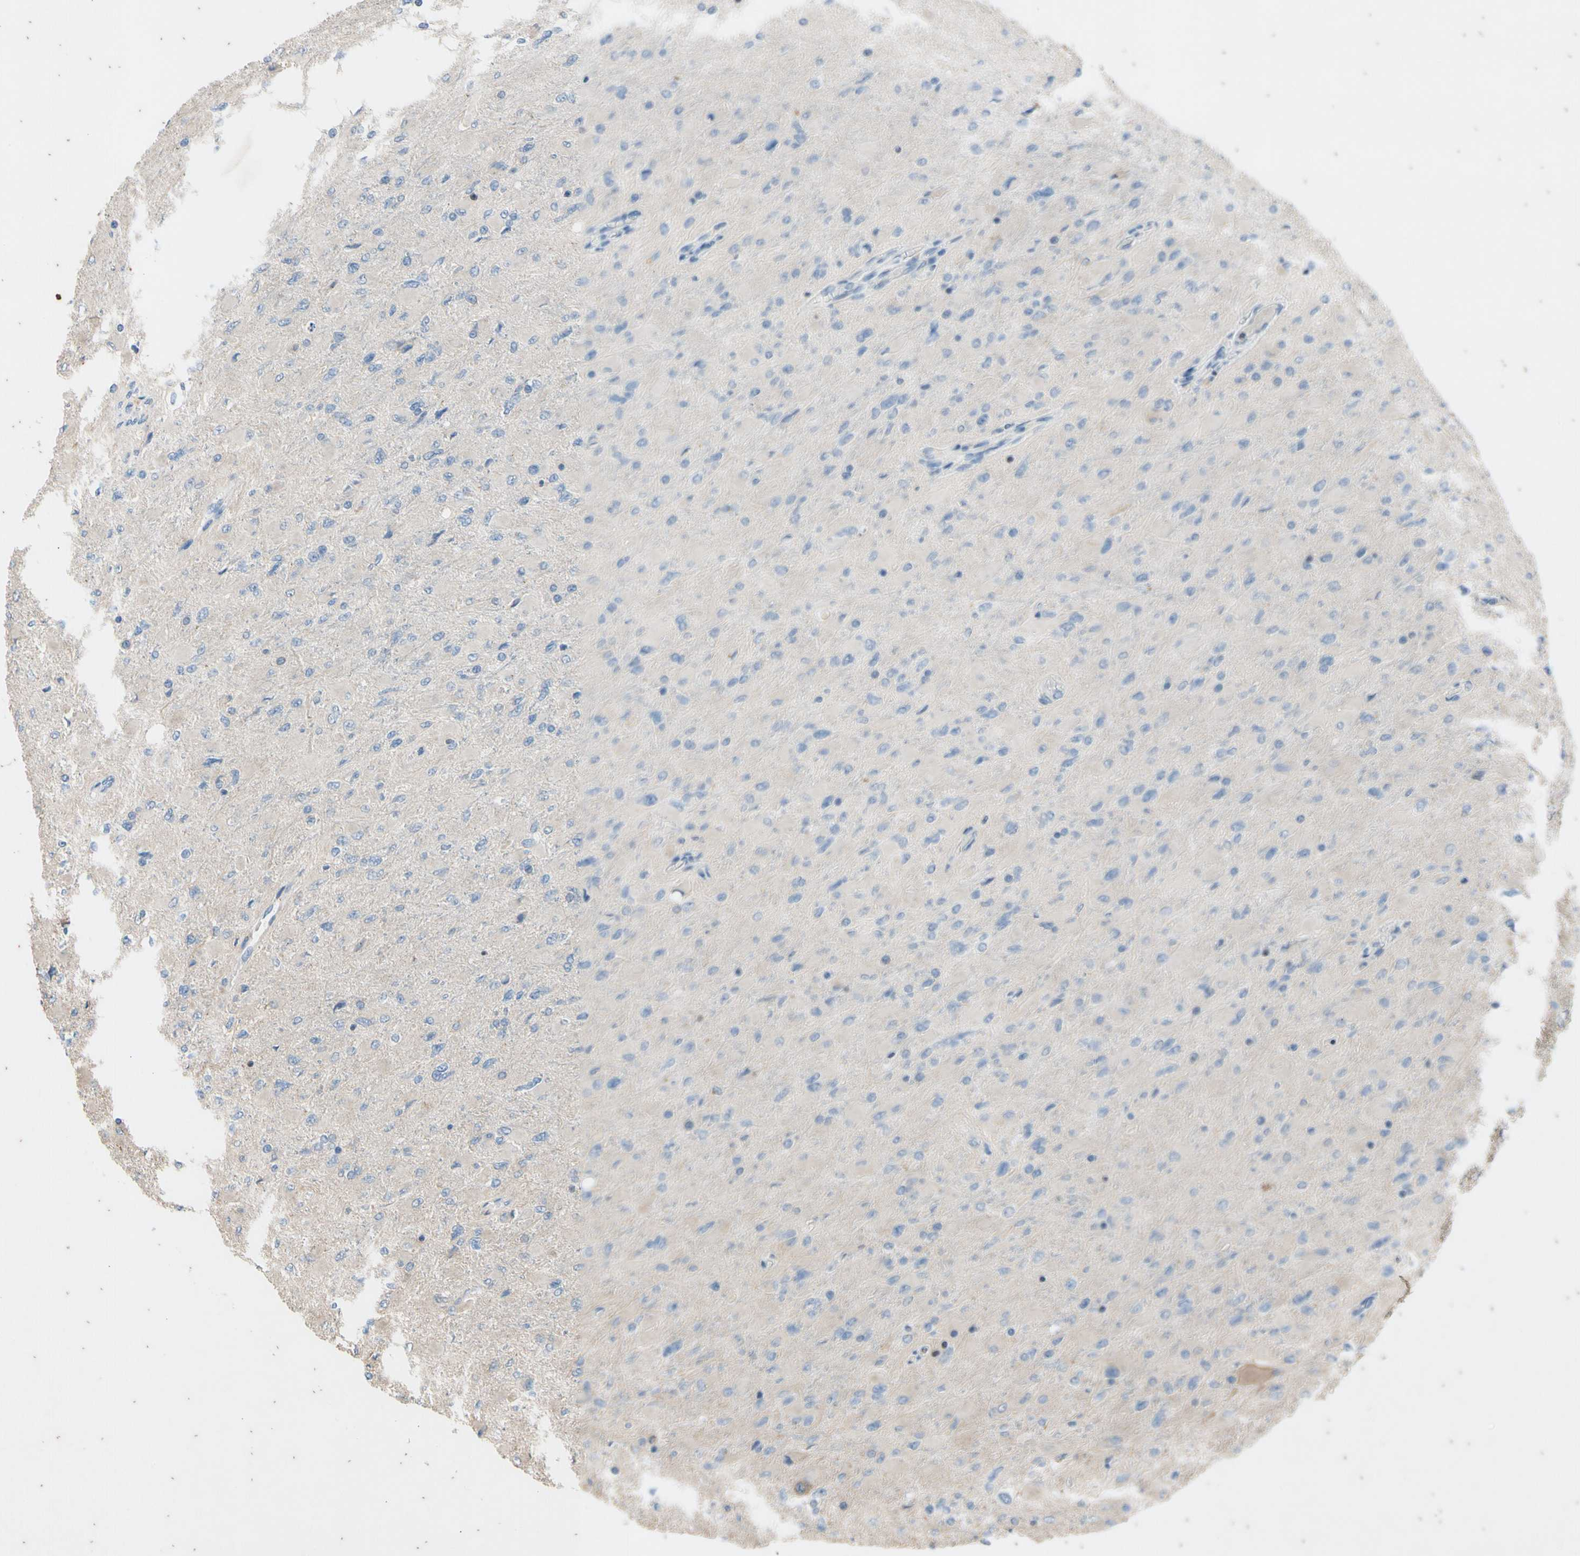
{"staining": {"intensity": "negative", "quantity": "none", "location": "none"}, "tissue": "glioma", "cell_type": "Tumor cells", "image_type": "cancer", "snomed": [{"axis": "morphology", "description": "Glioma, malignant, High grade"}, {"axis": "topography", "description": "Cerebral cortex"}], "caption": "A high-resolution micrograph shows IHC staining of glioma, which reveals no significant staining in tumor cells. (DAB immunohistochemistry (IHC), high magnification).", "gene": "TBX21", "patient": {"sex": "female", "age": 36}}